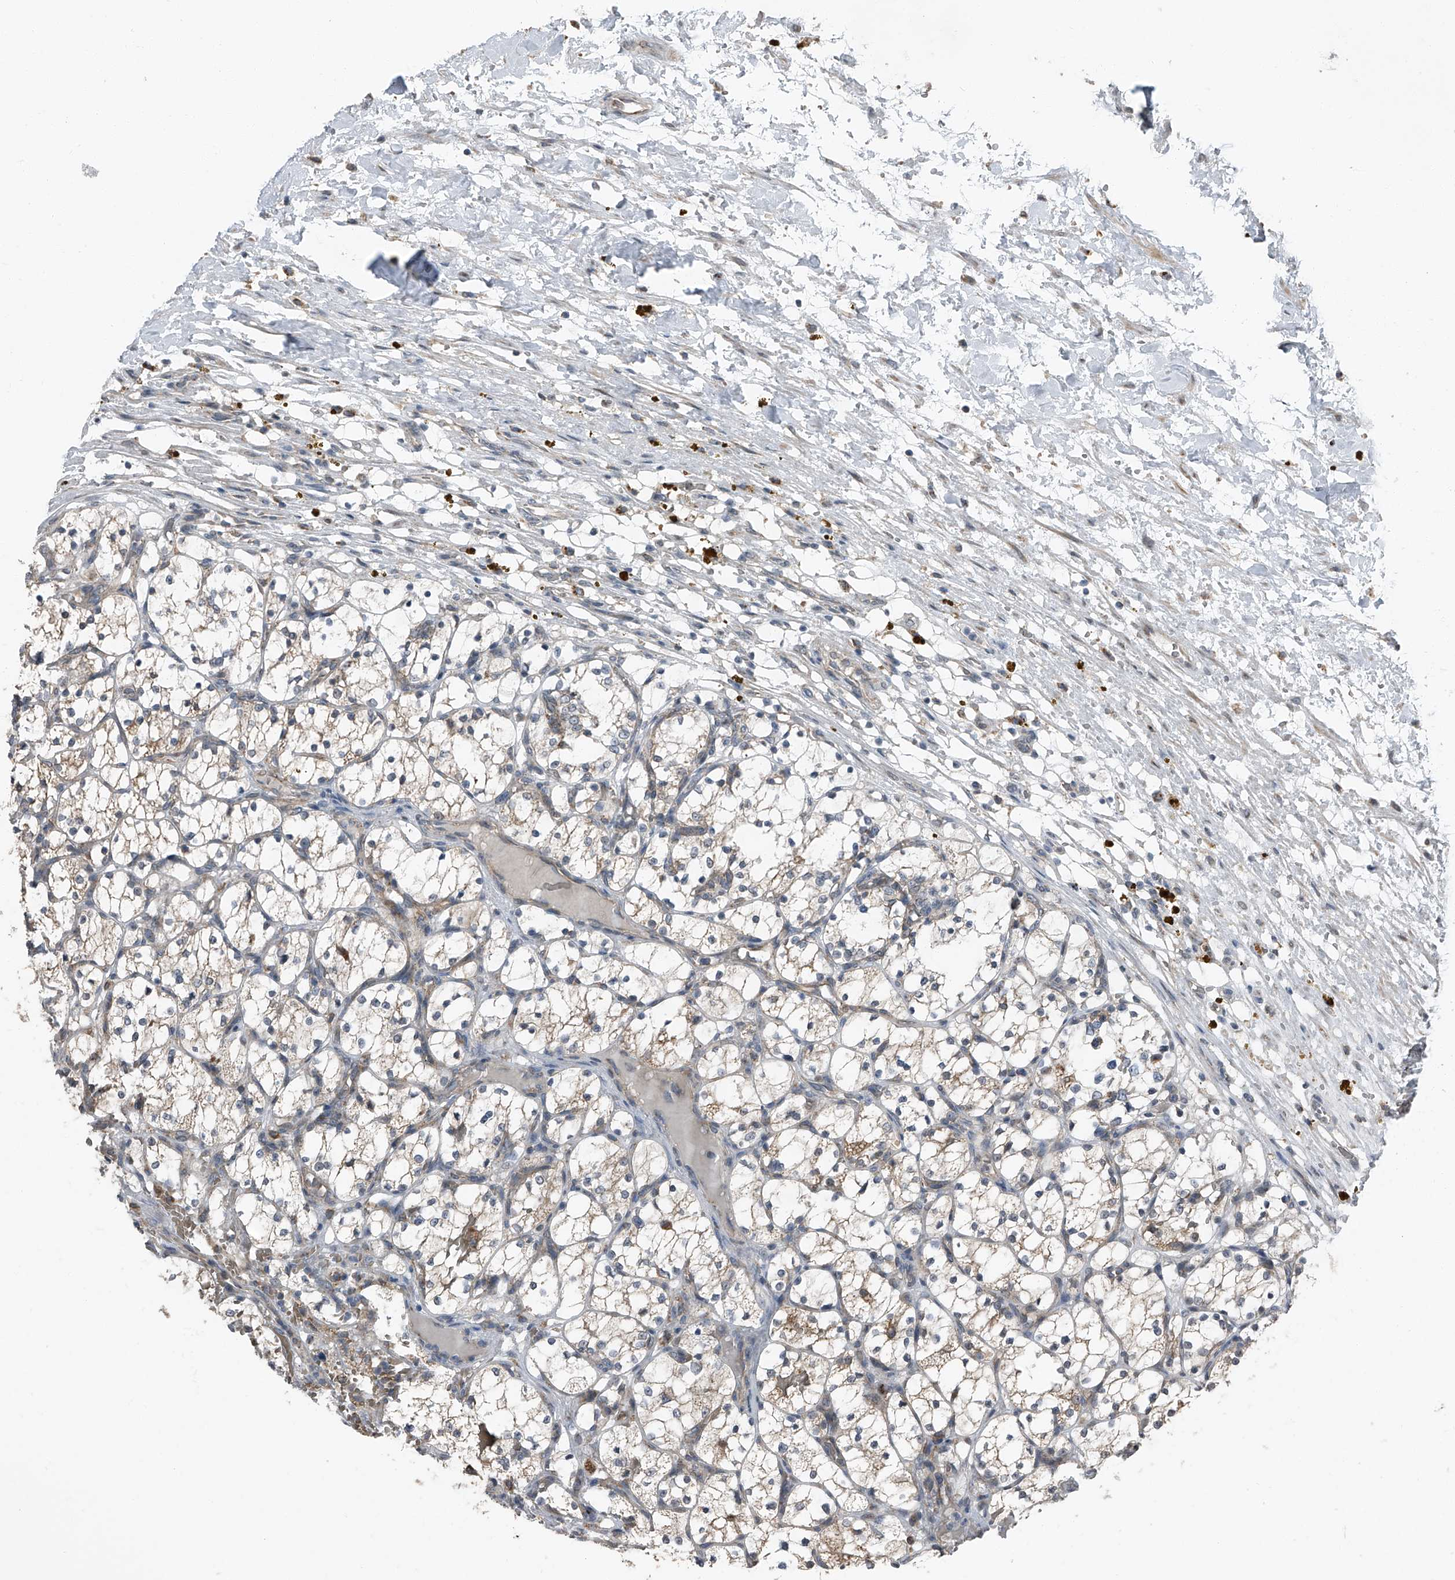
{"staining": {"intensity": "weak", "quantity": "25%-75%", "location": "cytoplasmic/membranous"}, "tissue": "renal cancer", "cell_type": "Tumor cells", "image_type": "cancer", "snomed": [{"axis": "morphology", "description": "Adenocarcinoma, NOS"}, {"axis": "topography", "description": "Kidney"}], "caption": "Renal cancer stained with a brown dye exhibits weak cytoplasmic/membranous positive positivity in approximately 25%-75% of tumor cells.", "gene": "CHRNA7", "patient": {"sex": "female", "age": 69}}